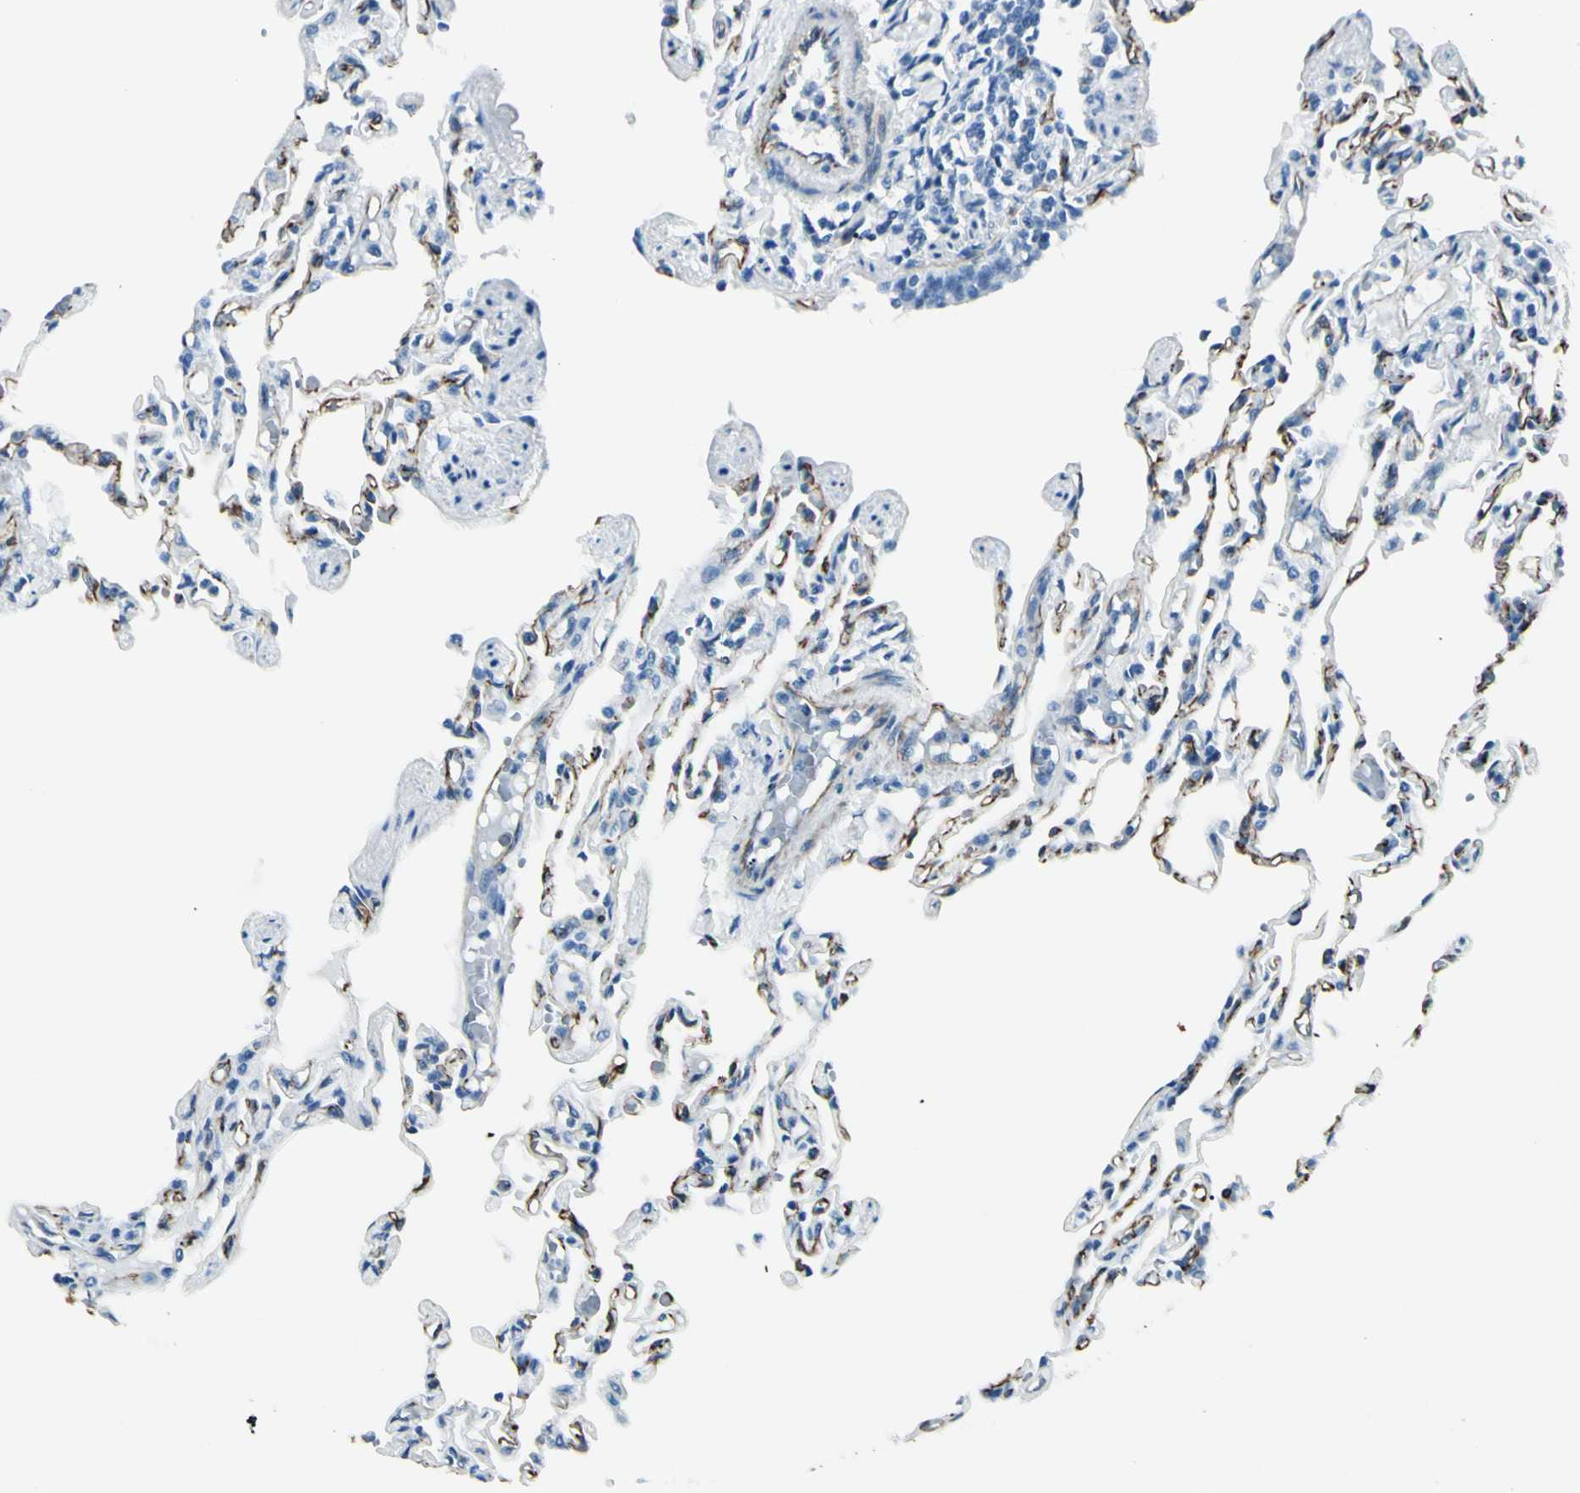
{"staining": {"intensity": "negative", "quantity": "none", "location": "none"}, "tissue": "lung", "cell_type": "Alveolar cells", "image_type": "normal", "snomed": [{"axis": "morphology", "description": "Normal tissue, NOS"}, {"axis": "topography", "description": "Lung"}], "caption": "Immunohistochemical staining of normal human lung shows no significant staining in alveolar cells.", "gene": "PTH2R", "patient": {"sex": "male", "age": 21}}